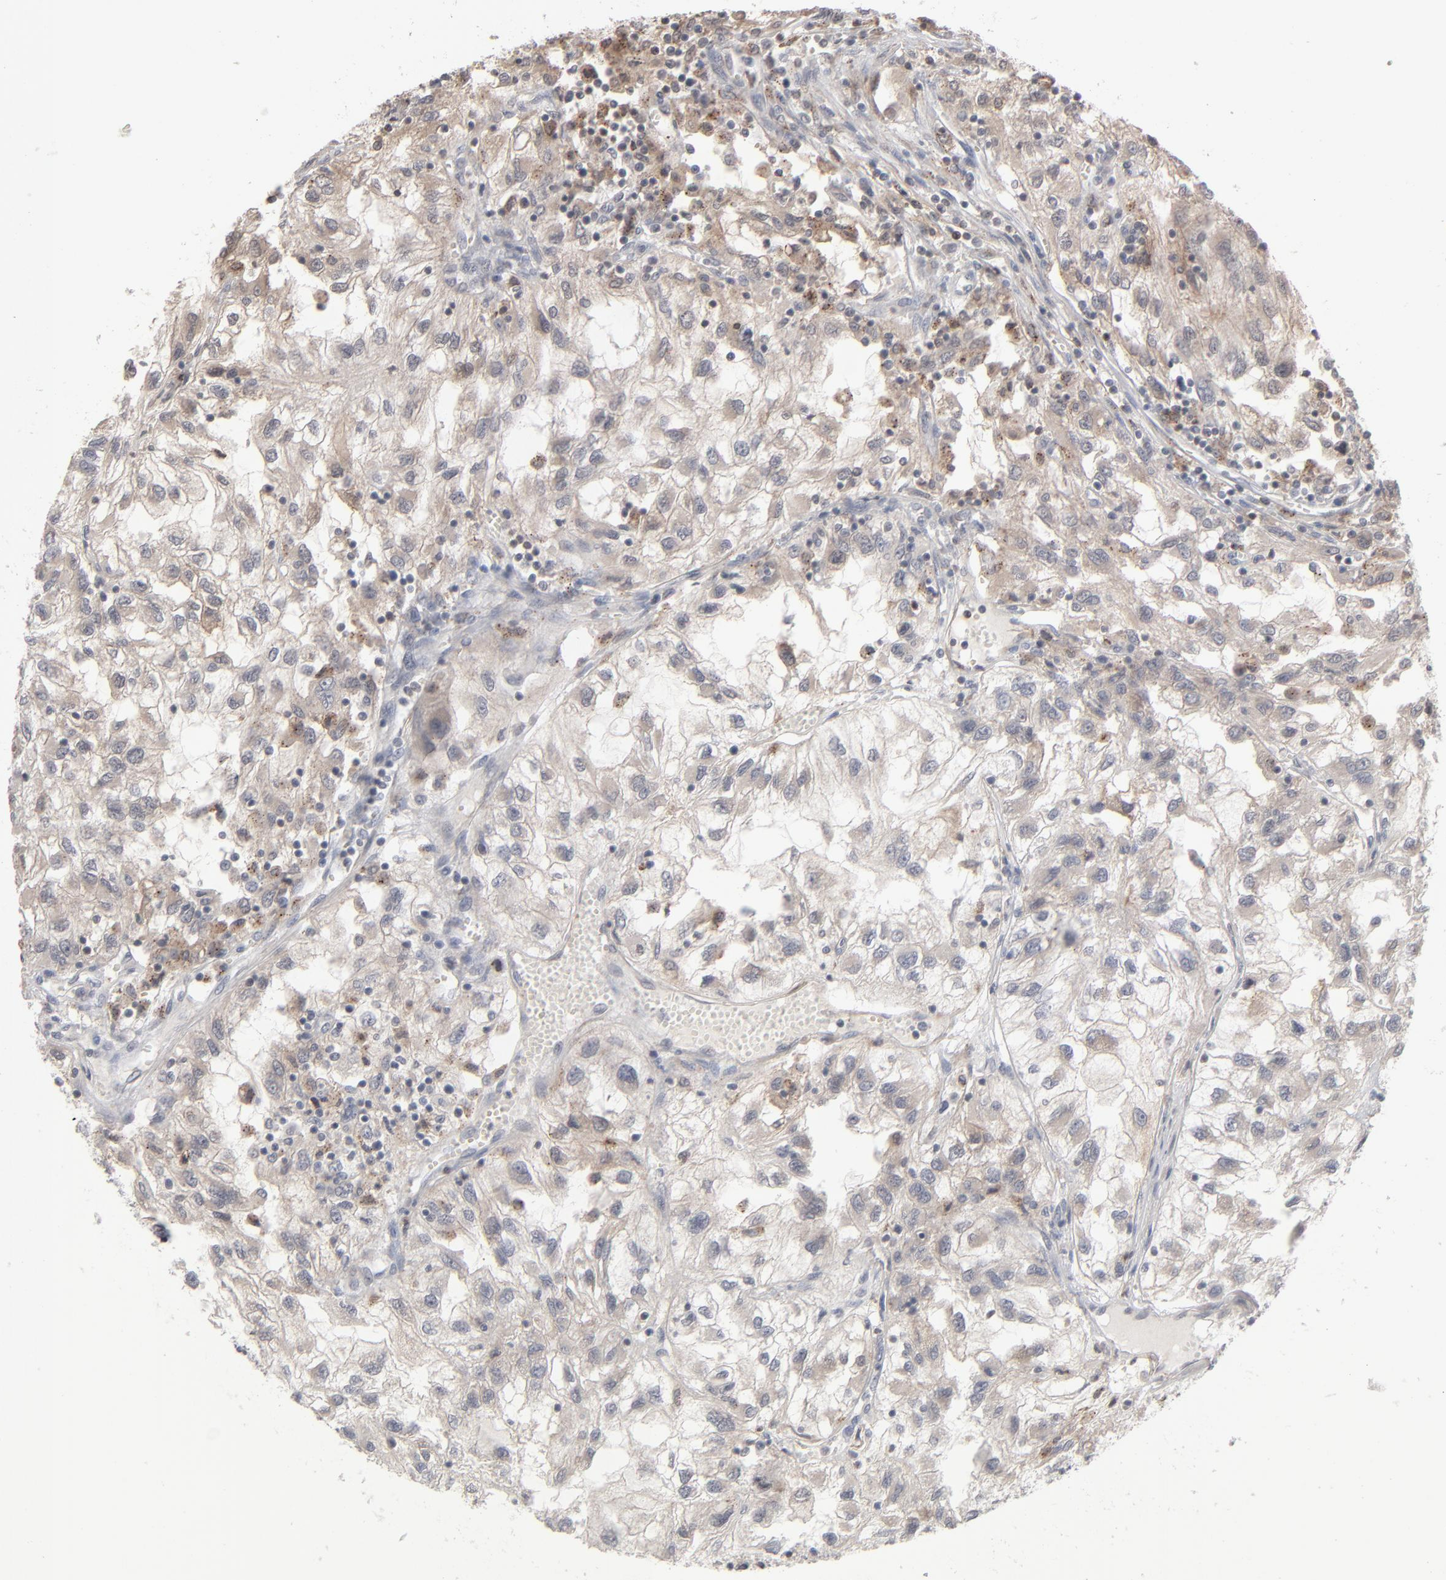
{"staining": {"intensity": "weak", "quantity": ">75%", "location": "cytoplasmic/membranous"}, "tissue": "renal cancer", "cell_type": "Tumor cells", "image_type": "cancer", "snomed": [{"axis": "morphology", "description": "Normal tissue, NOS"}, {"axis": "morphology", "description": "Adenocarcinoma, NOS"}, {"axis": "topography", "description": "Kidney"}], "caption": "Immunohistochemistry (IHC) histopathology image of neoplastic tissue: human renal cancer (adenocarcinoma) stained using immunohistochemistry (IHC) displays low levels of weak protein expression localized specifically in the cytoplasmic/membranous of tumor cells, appearing as a cytoplasmic/membranous brown color.", "gene": "STAT4", "patient": {"sex": "male", "age": 71}}